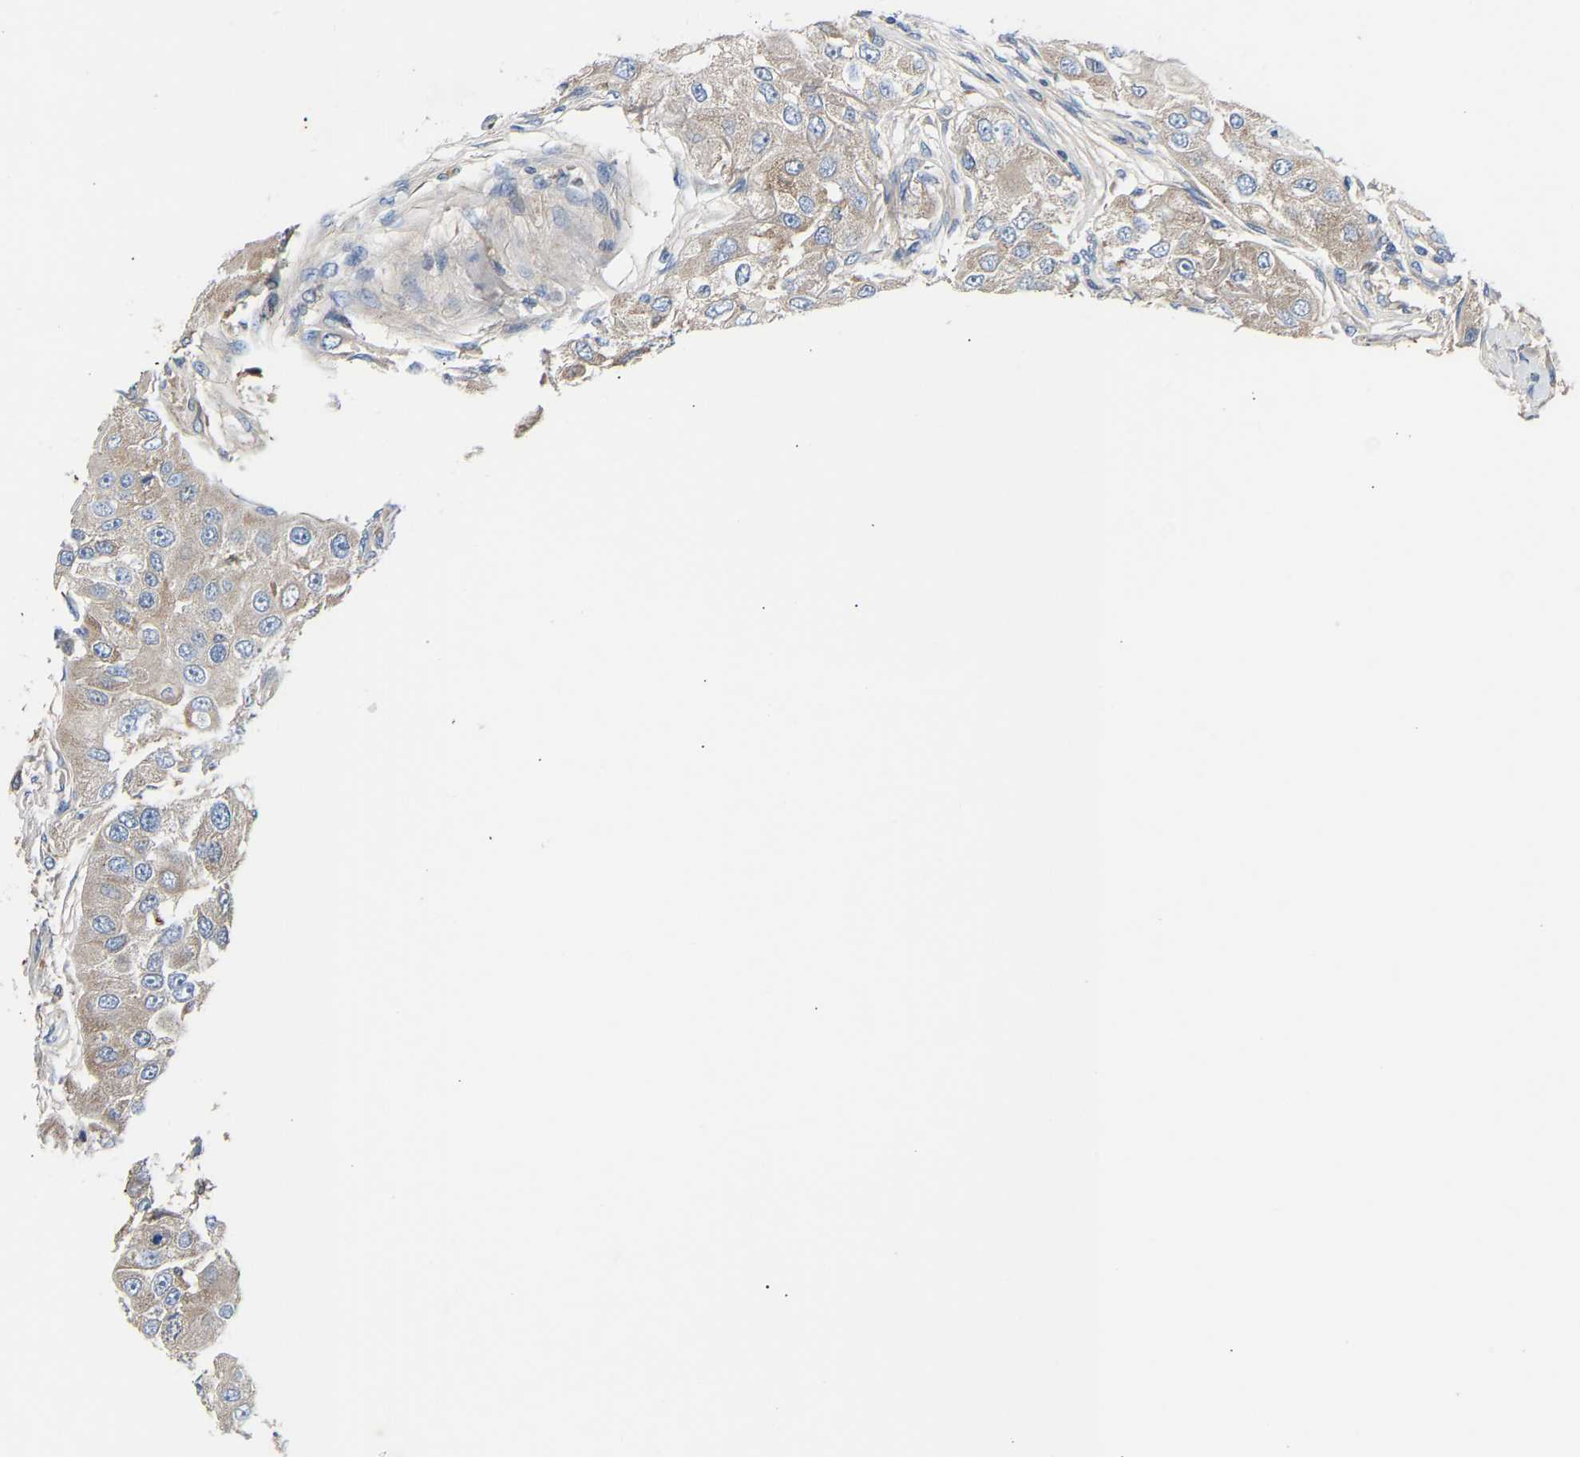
{"staining": {"intensity": "weak", "quantity": ">75%", "location": "cytoplasmic/membranous"}, "tissue": "head and neck cancer", "cell_type": "Tumor cells", "image_type": "cancer", "snomed": [{"axis": "morphology", "description": "Normal tissue, NOS"}, {"axis": "morphology", "description": "Squamous cell carcinoma, NOS"}, {"axis": "topography", "description": "Skeletal muscle"}, {"axis": "topography", "description": "Head-Neck"}], "caption": "This photomicrograph reveals immunohistochemistry (IHC) staining of human head and neck cancer, with low weak cytoplasmic/membranous expression in about >75% of tumor cells.", "gene": "CCDC171", "patient": {"sex": "male", "age": 51}}